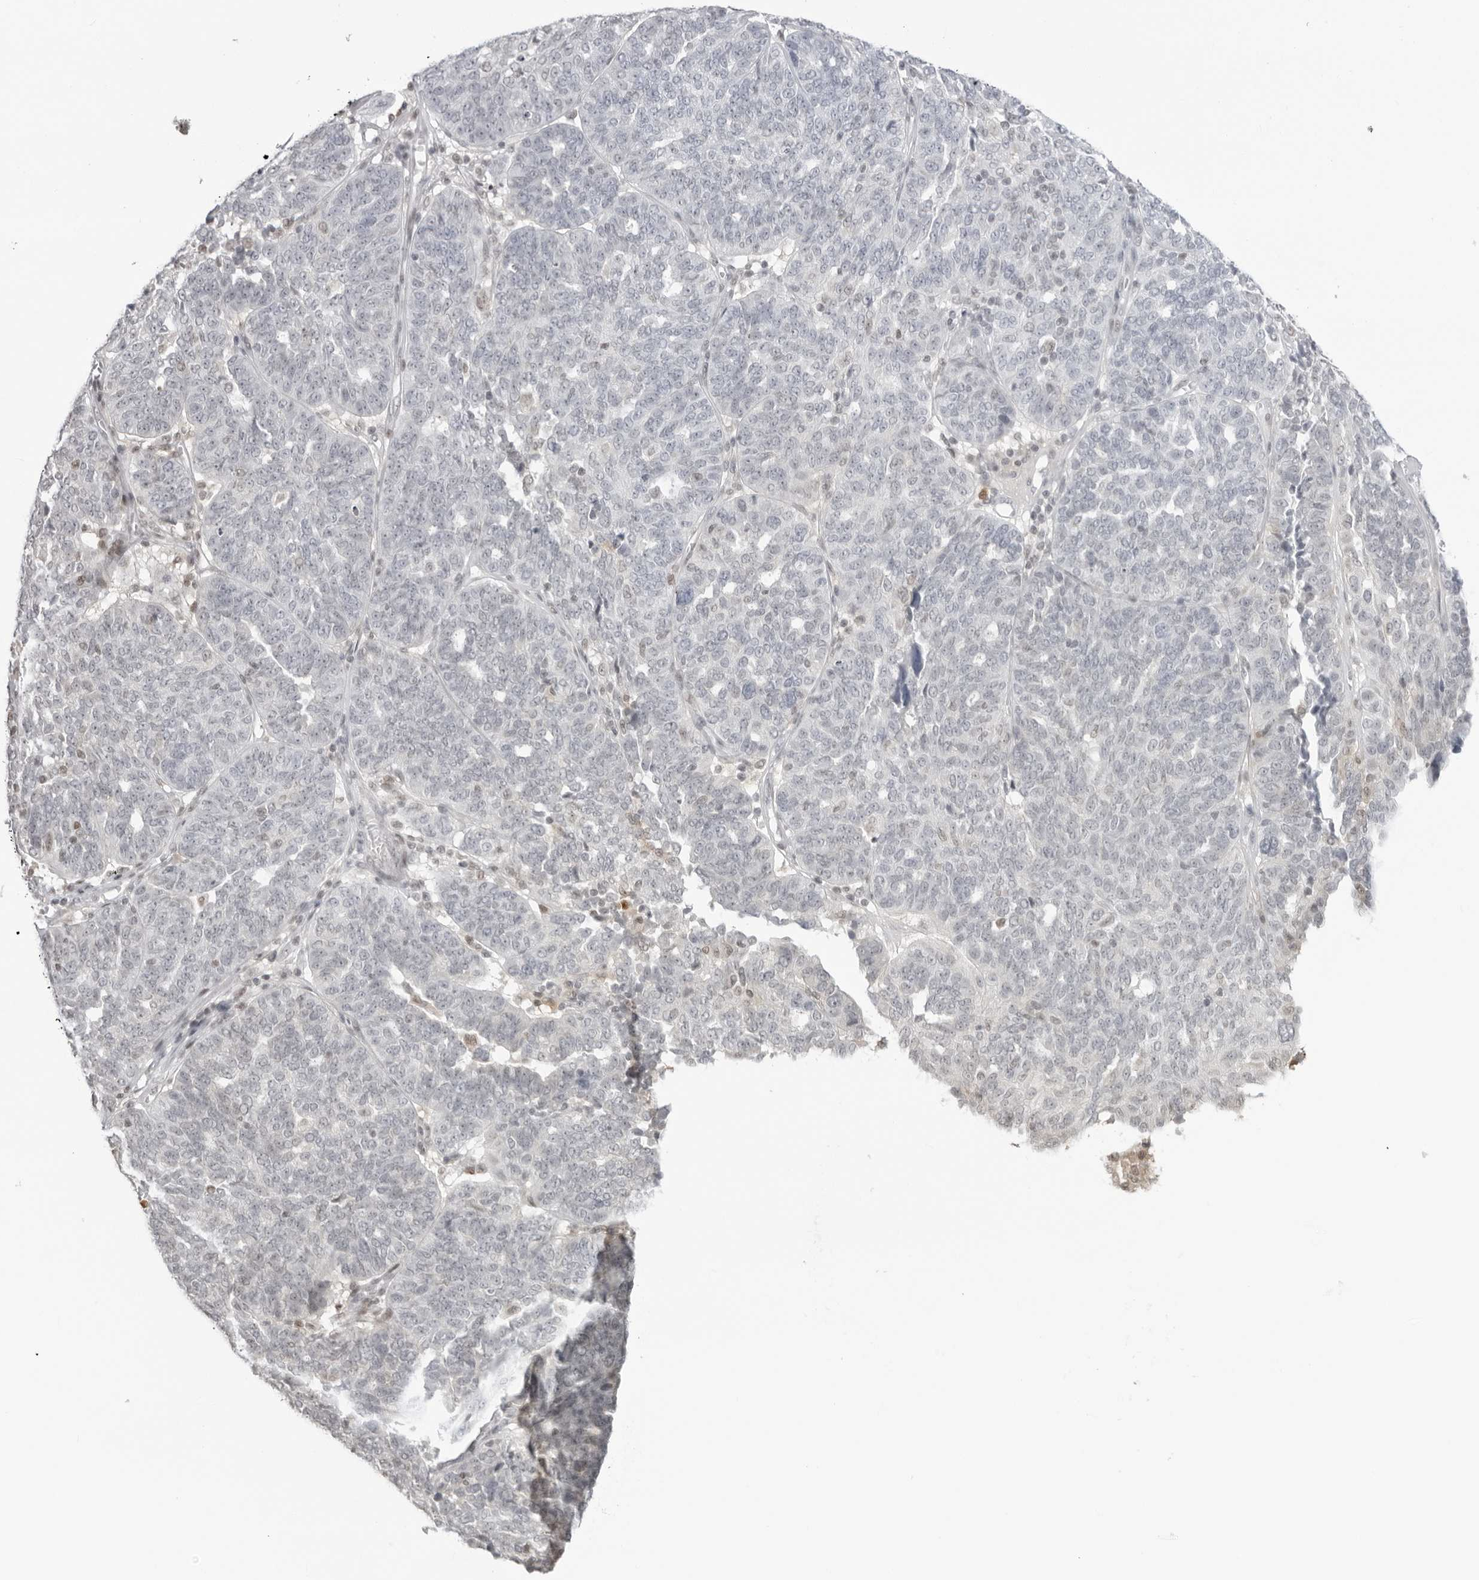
{"staining": {"intensity": "negative", "quantity": "none", "location": "none"}, "tissue": "ovarian cancer", "cell_type": "Tumor cells", "image_type": "cancer", "snomed": [{"axis": "morphology", "description": "Cystadenocarcinoma, serous, NOS"}, {"axis": "topography", "description": "Ovary"}], "caption": "Tumor cells show no significant protein positivity in ovarian serous cystadenocarcinoma.", "gene": "RNF146", "patient": {"sex": "female", "age": 59}}